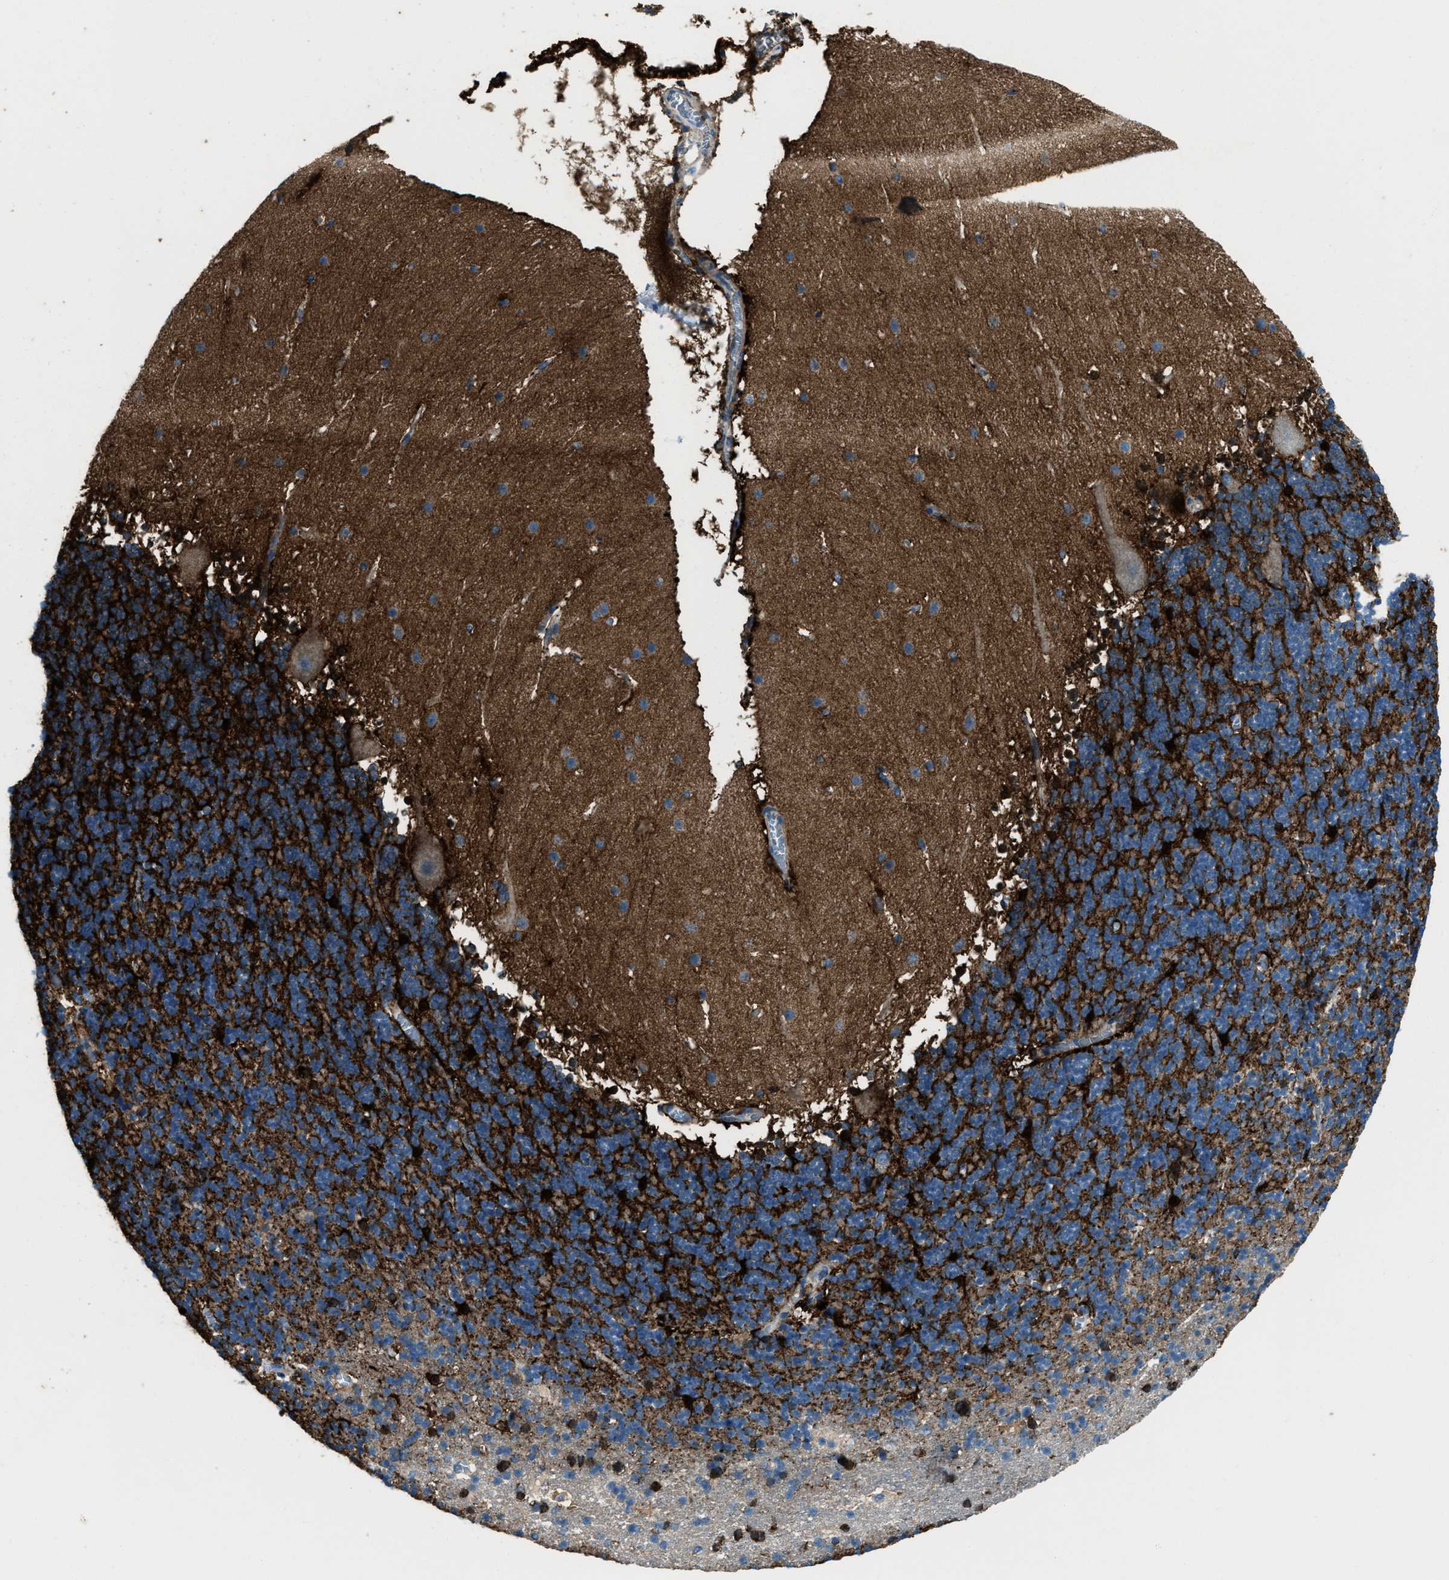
{"staining": {"intensity": "strong", "quantity": "25%-75%", "location": "cytoplasmic/membranous"}, "tissue": "cerebellum", "cell_type": "Cells in granular layer", "image_type": "normal", "snomed": [{"axis": "morphology", "description": "Normal tissue, NOS"}, {"axis": "topography", "description": "Cerebellum"}], "caption": "This micrograph shows IHC staining of normal cerebellum, with high strong cytoplasmic/membranous staining in approximately 25%-75% of cells in granular layer.", "gene": "SVIL", "patient": {"sex": "male", "age": 45}}